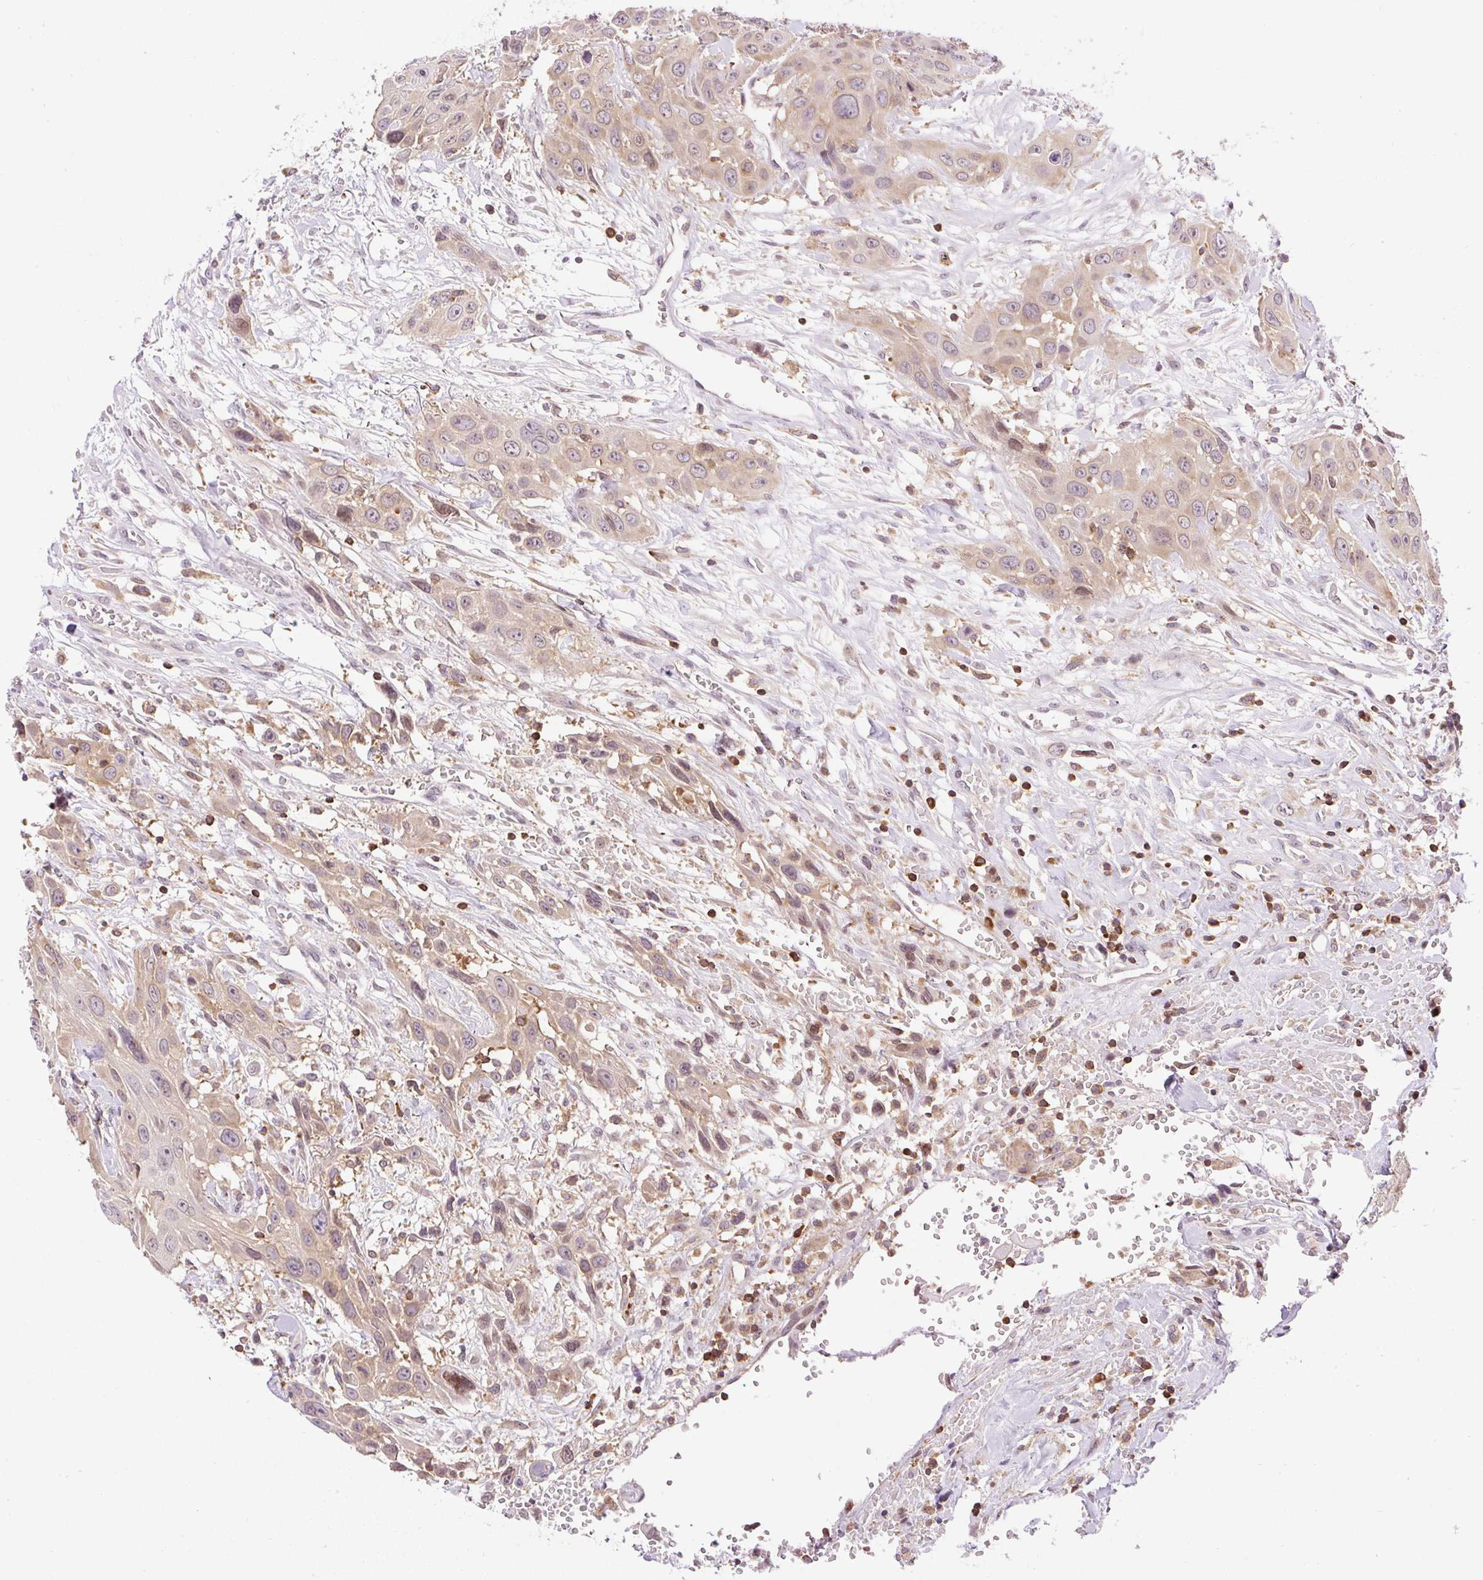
{"staining": {"intensity": "weak", "quantity": ">75%", "location": "cytoplasmic/membranous,nuclear"}, "tissue": "head and neck cancer", "cell_type": "Tumor cells", "image_type": "cancer", "snomed": [{"axis": "morphology", "description": "Squamous cell carcinoma, NOS"}, {"axis": "topography", "description": "Head-Neck"}], "caption": "High-magnification brightfield microscopy of head and neck cancer stained with DAB (brown) and counterstained with hematoxylin (blue). tumor cells exhibit weak cytoplasmic/membranous and nuclear positivity is seen in about>75% of cells. (DAB IHC with brightfield microscopy, high magnification).", "gene": "CARD11", "patient": {"sex": "male", "age": 81}}